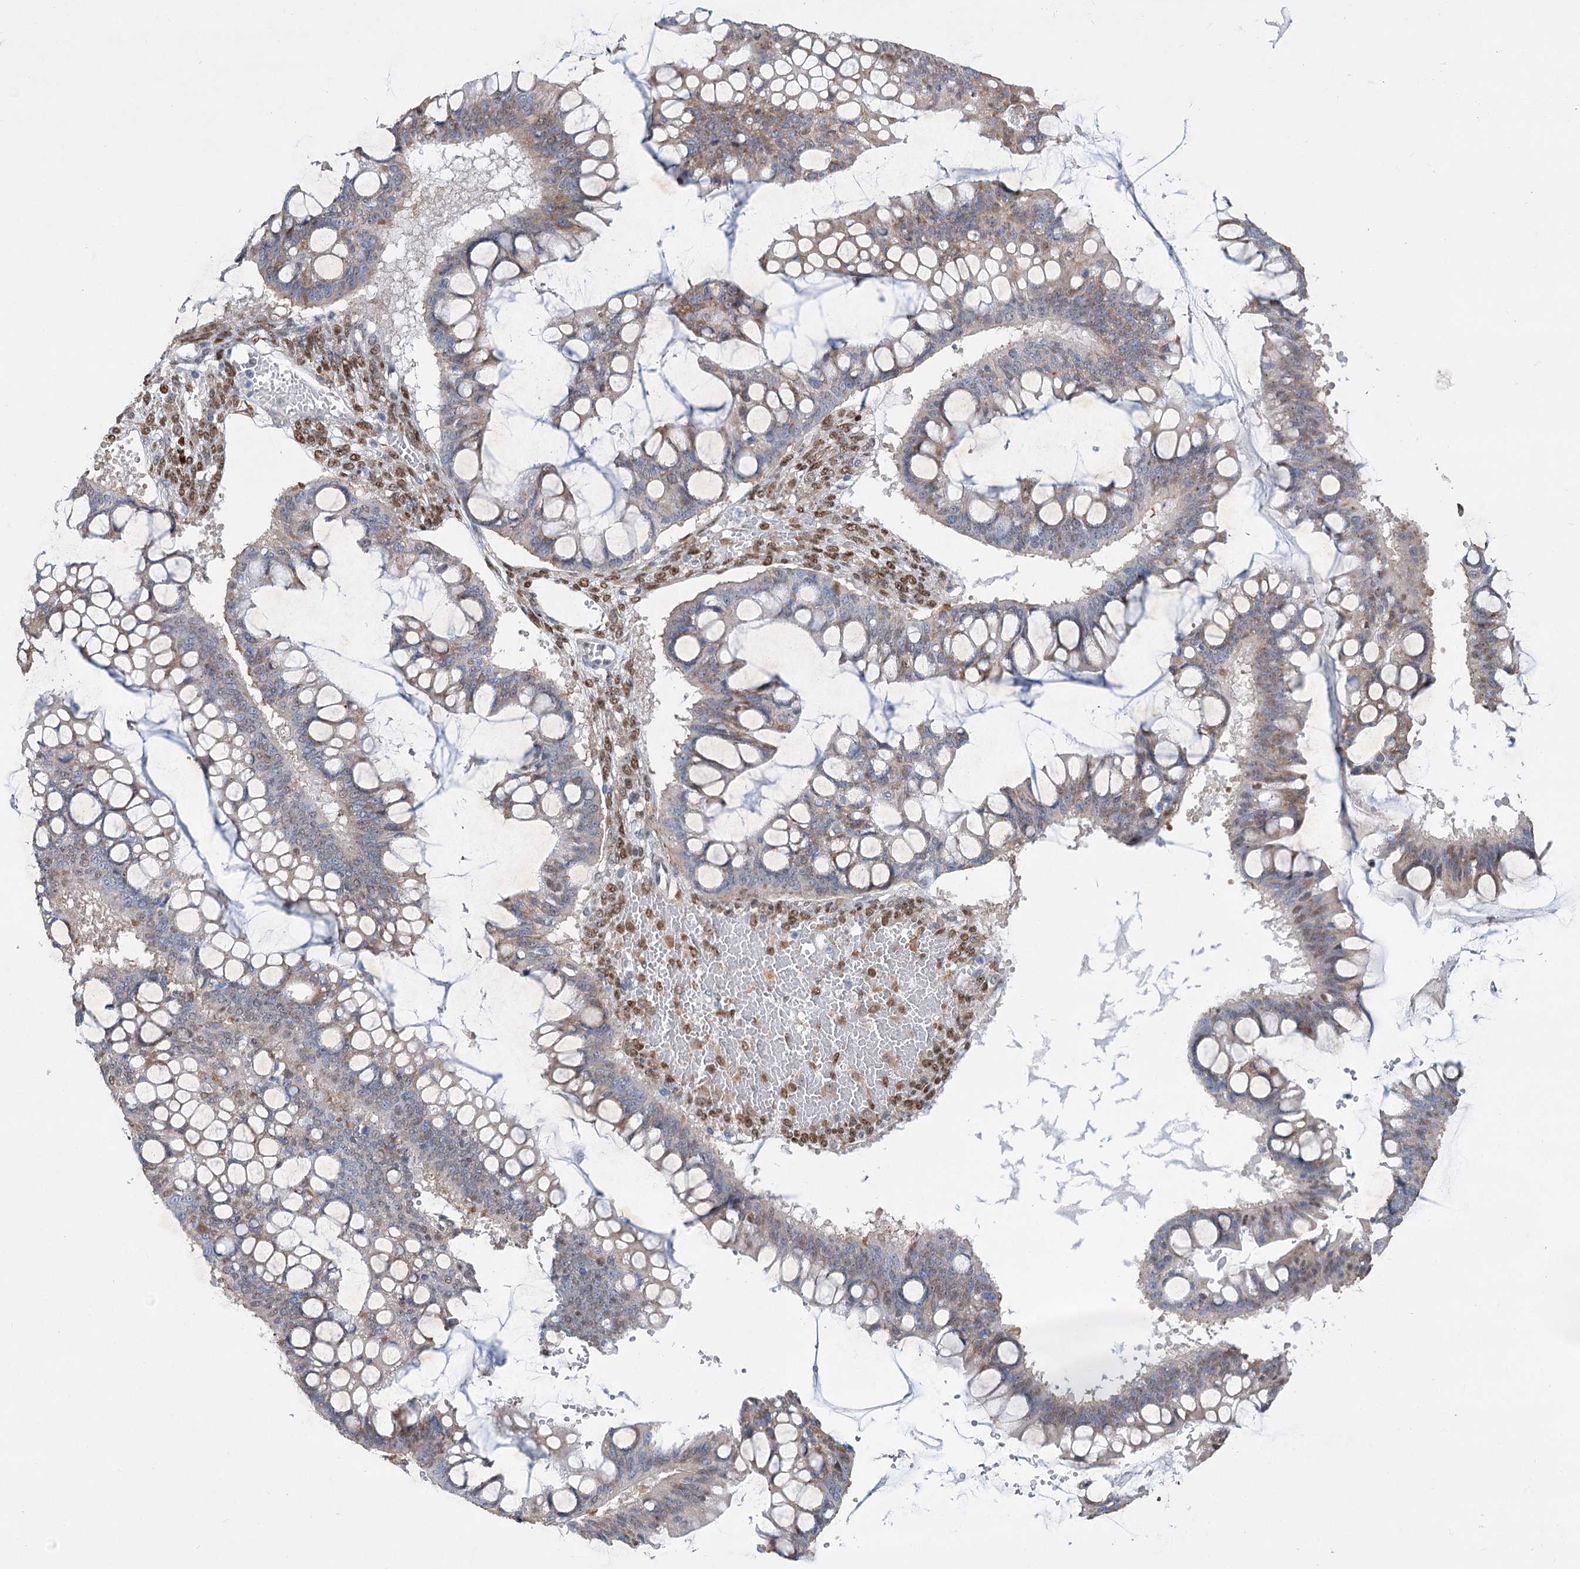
{"staining": {"intensity": "weak", "quantity": "<25%", "location": "cytoplasmic/membranous"}, "tissue": "ovarian cancer", "cell_type": "Tumor cells", "image_type": "cancer", "snomed": [{"axis": "morphology", "description": "Cystadenocarcinoma, mucinous, NOS"}, {"axis": "topography", "description": "Ovary"}], "caption": "DAB (3,3'-diaminobenzidine) immunohistochemical staining of human ovarian mucinous cystadenocarcinoma displays no significant expression in tumor cells. (Immunohistochemistry (ihc), brightfield microscopy, high magnification).", "gene": "NFU1", "patient": {"sex": "female", "age": 73}}